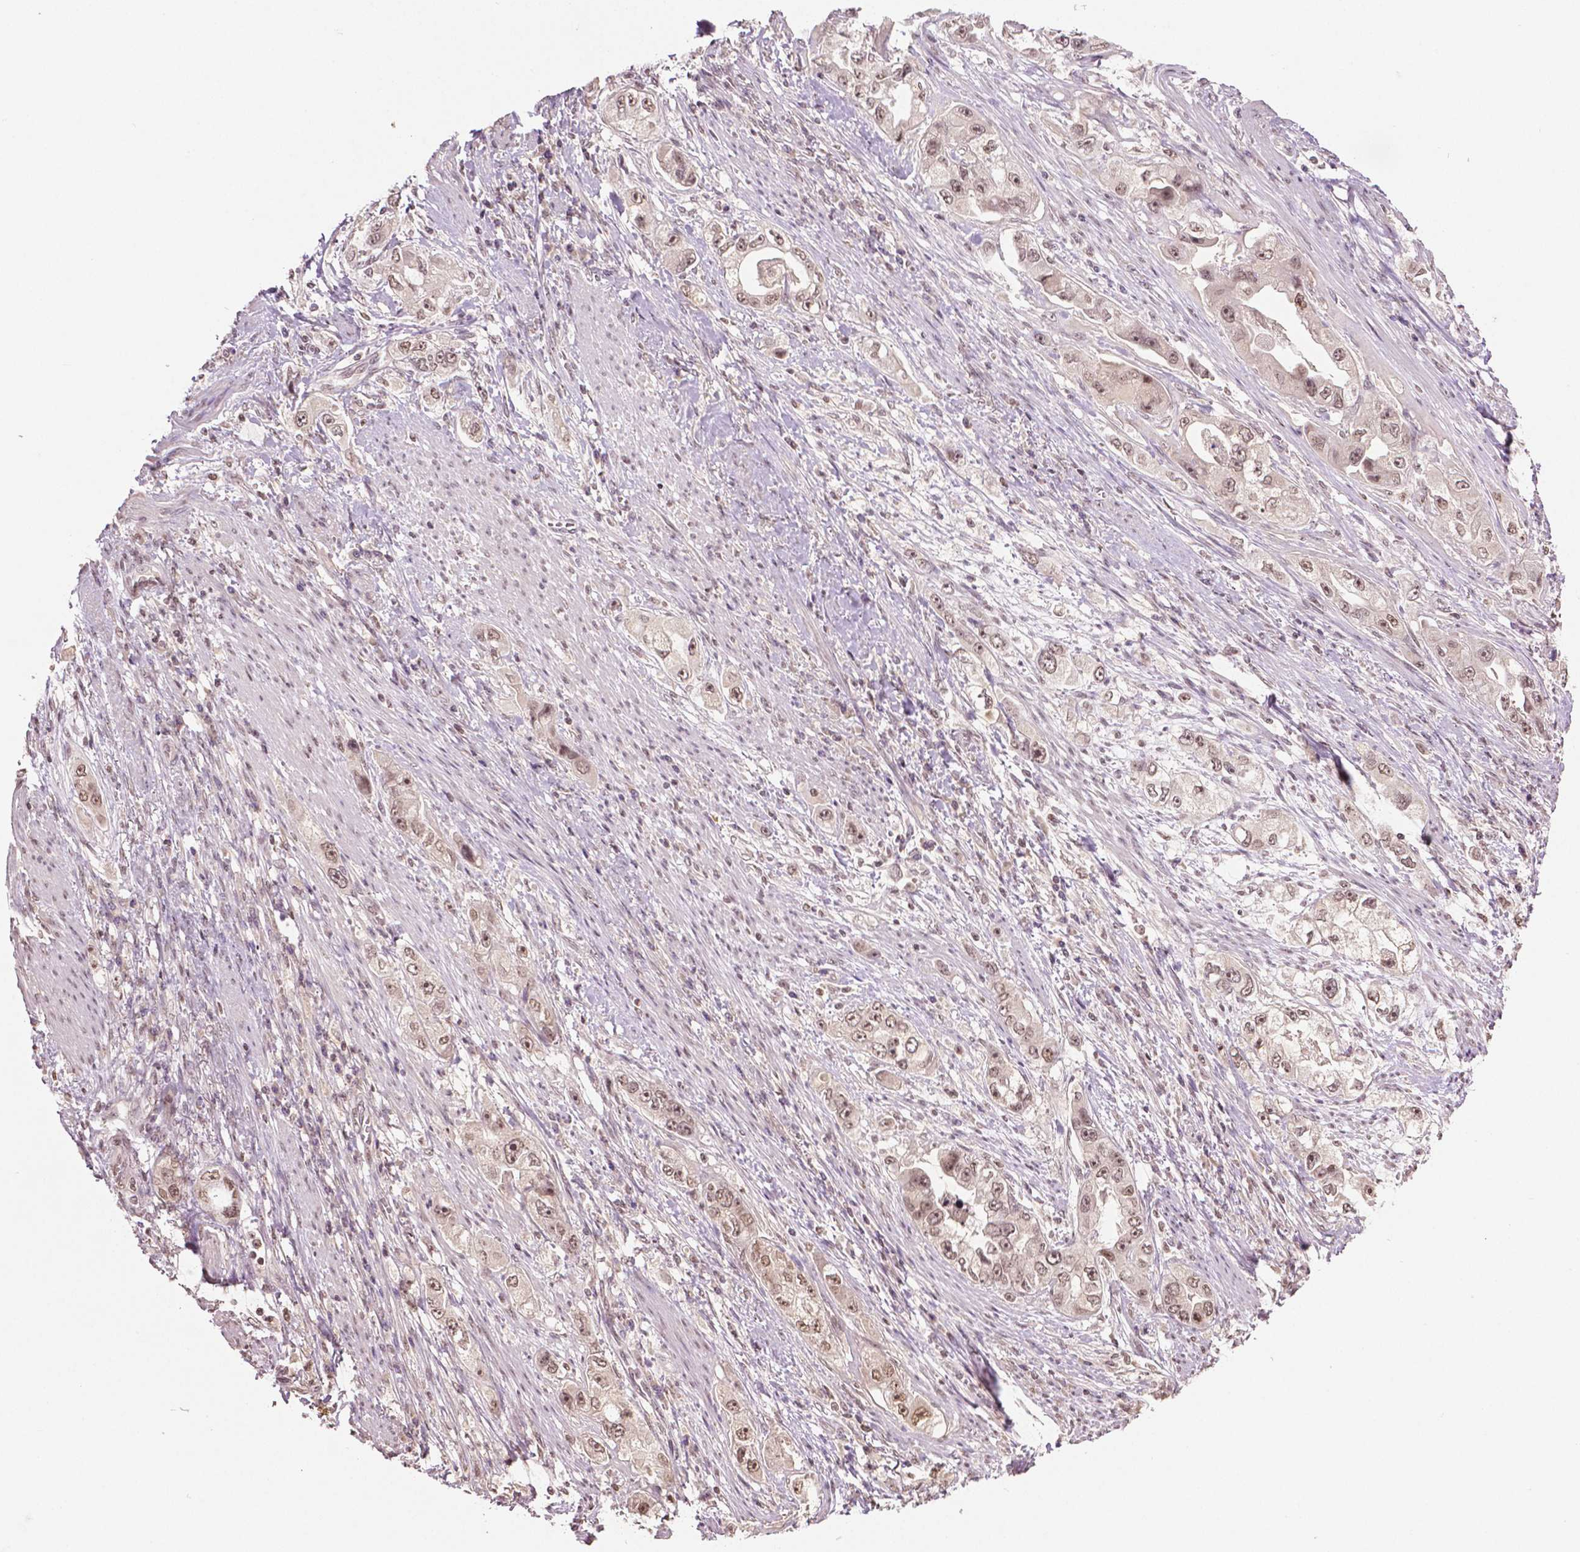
{"staining": {"intensity": "moderate", "quantity": ">75%", "location": "nuclear"}, "tissue": "stomach cancer", "cell_type": "Tumor cells", "image_type": "cancer", "snomed": [{"axis": "morphology", "description": "Adenocarcinoma, NOS"}, {"axis": "topography", "description": "Stomach, lower"}], "caption": "This is an image of immunohistochemistry staining of stomach cancer (adenocarcinoma), which shows moderate expression in the nuclear of tumor cells.", "gene": "DEK", "patient": {"sex": "female", "age": 93}}